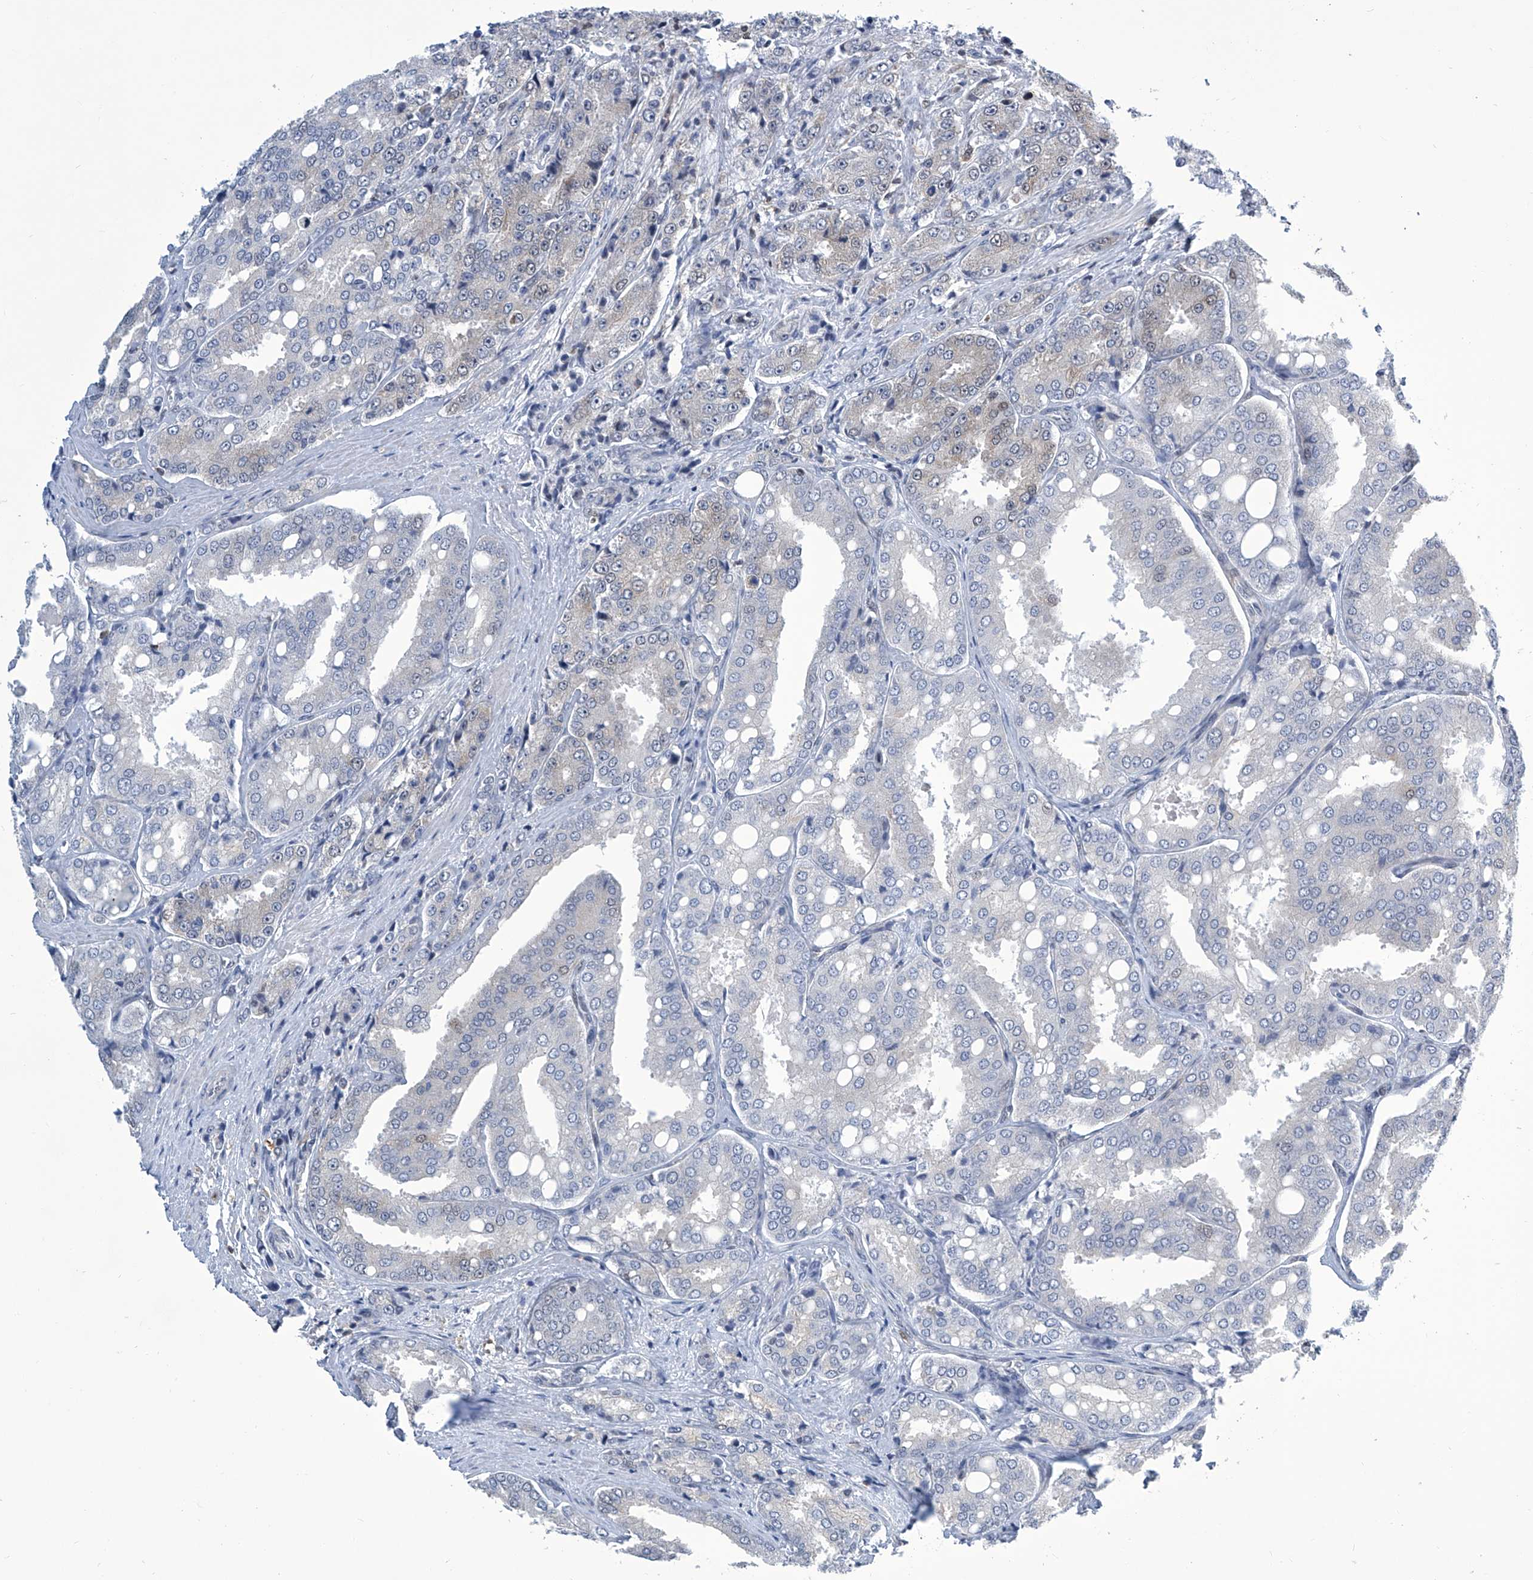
{"staining": {"intensity": "negative", "quantity": "none", "location": "none"}, "tissue": "prostate cancer", "cell_type": "Tumor cells", "image_type": "cancer", "snomed": [{"axis": "morphology", "description": "Adenocarcinoma, High grade"}, {"axis": "topography", "description": "Prostate"}], "caption": "High power microscopy photomicrograph of an immunohistochemistry micrograph of prostate high-grade adenocarcinoma, revealing no significant staining in tumor cells.", "gene": "SREBF2", "patient": {"sex": "male", "age": 50}}